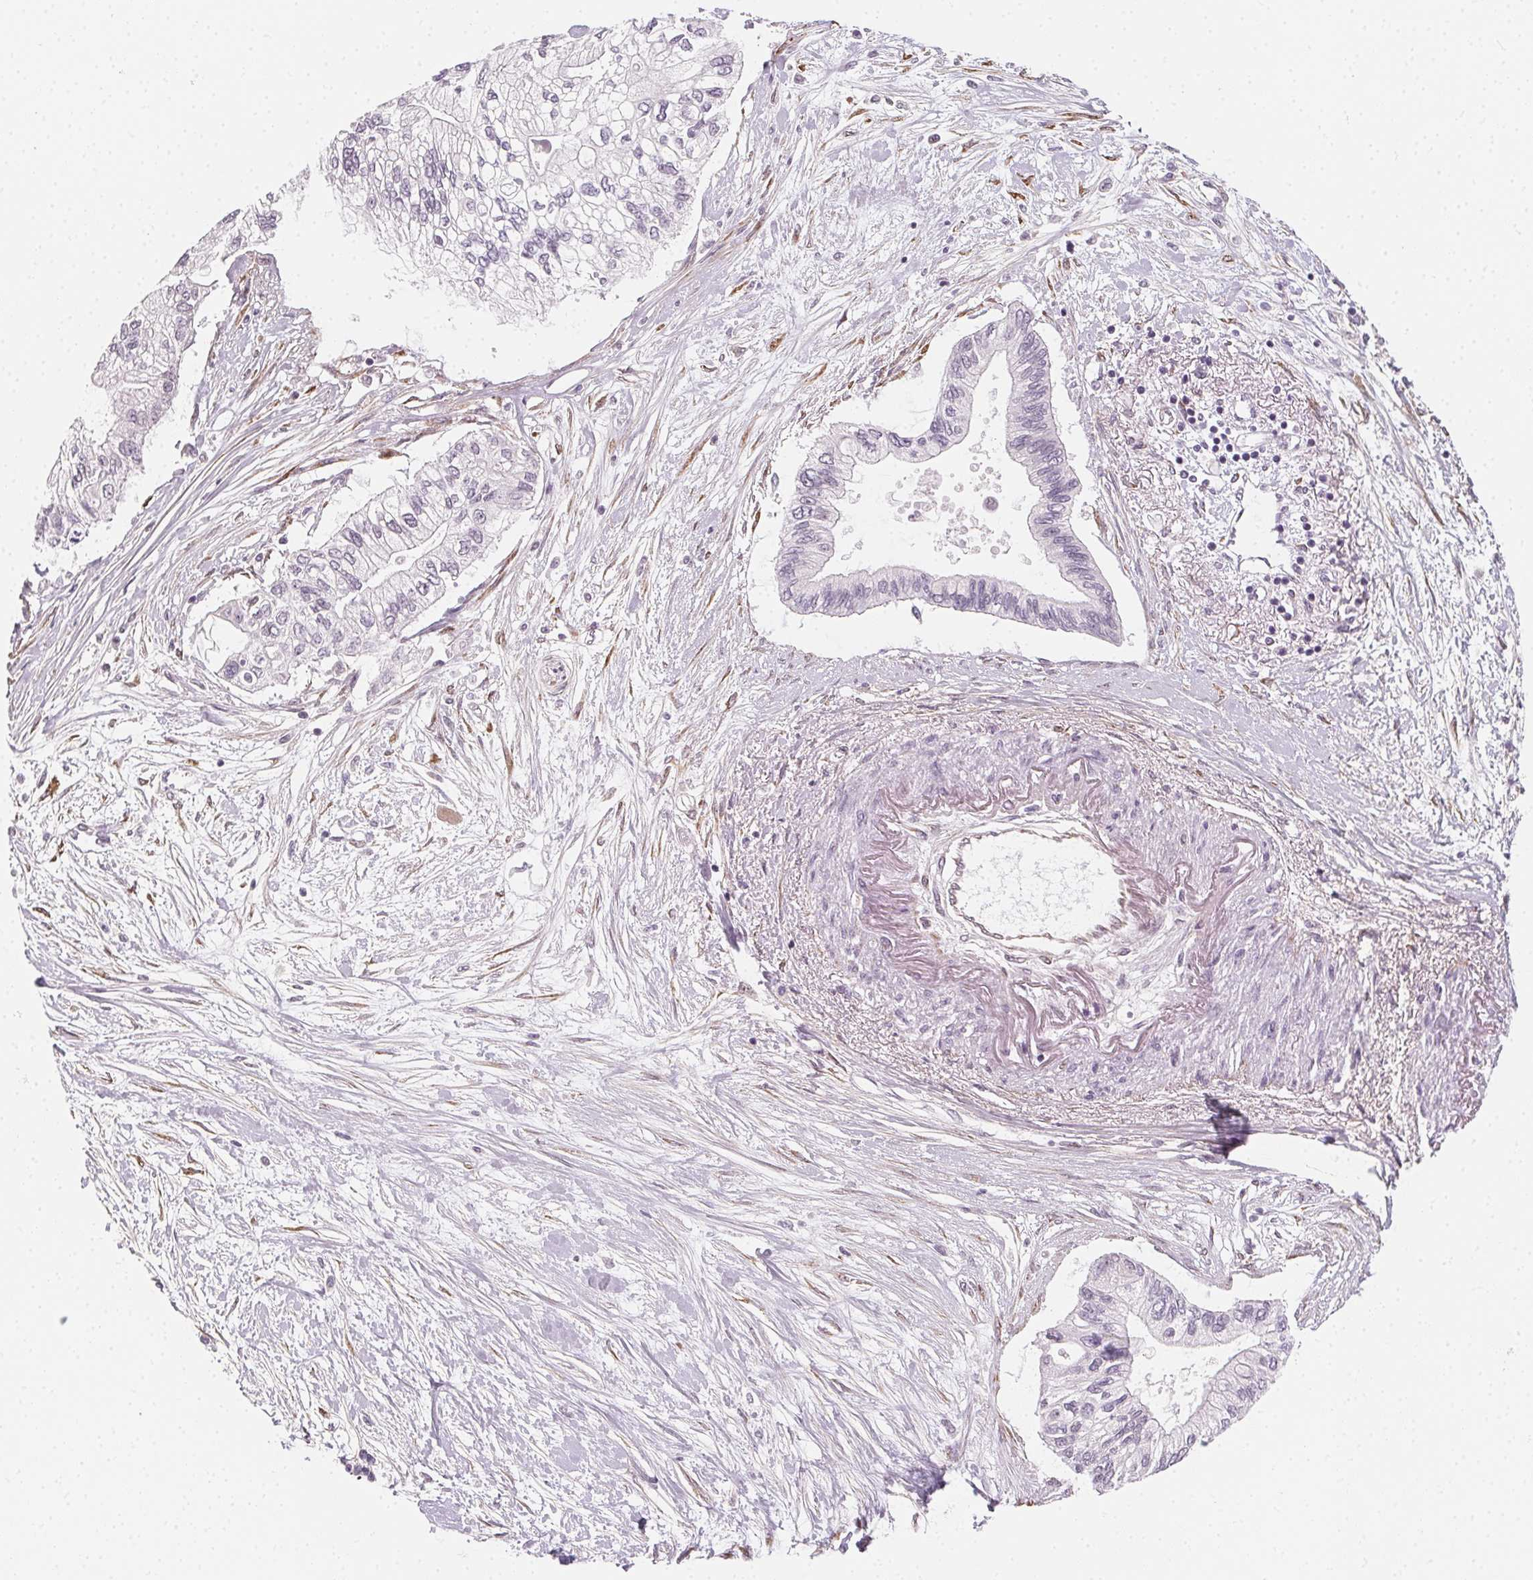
{"staining": {"intensity": "negative", "quantity": "none", "location": "none"}, "tissue": "pancreatic cancer", "cell_type": "Tumor cells", "image_type": "cancer", "snomed": [{"axis": "morphology", "description": "Adenocarcinoma, NOS"}, {"axis": "topography", "description": "Pancreas"}], "caption": "Human pancreatic cancer (adenocarcinoma) stained for a protein using immunohistochemistry reveals no expression in tumor cells.", "gene": "CCDC96", "patient": {"sex": "female", "age": 77}}